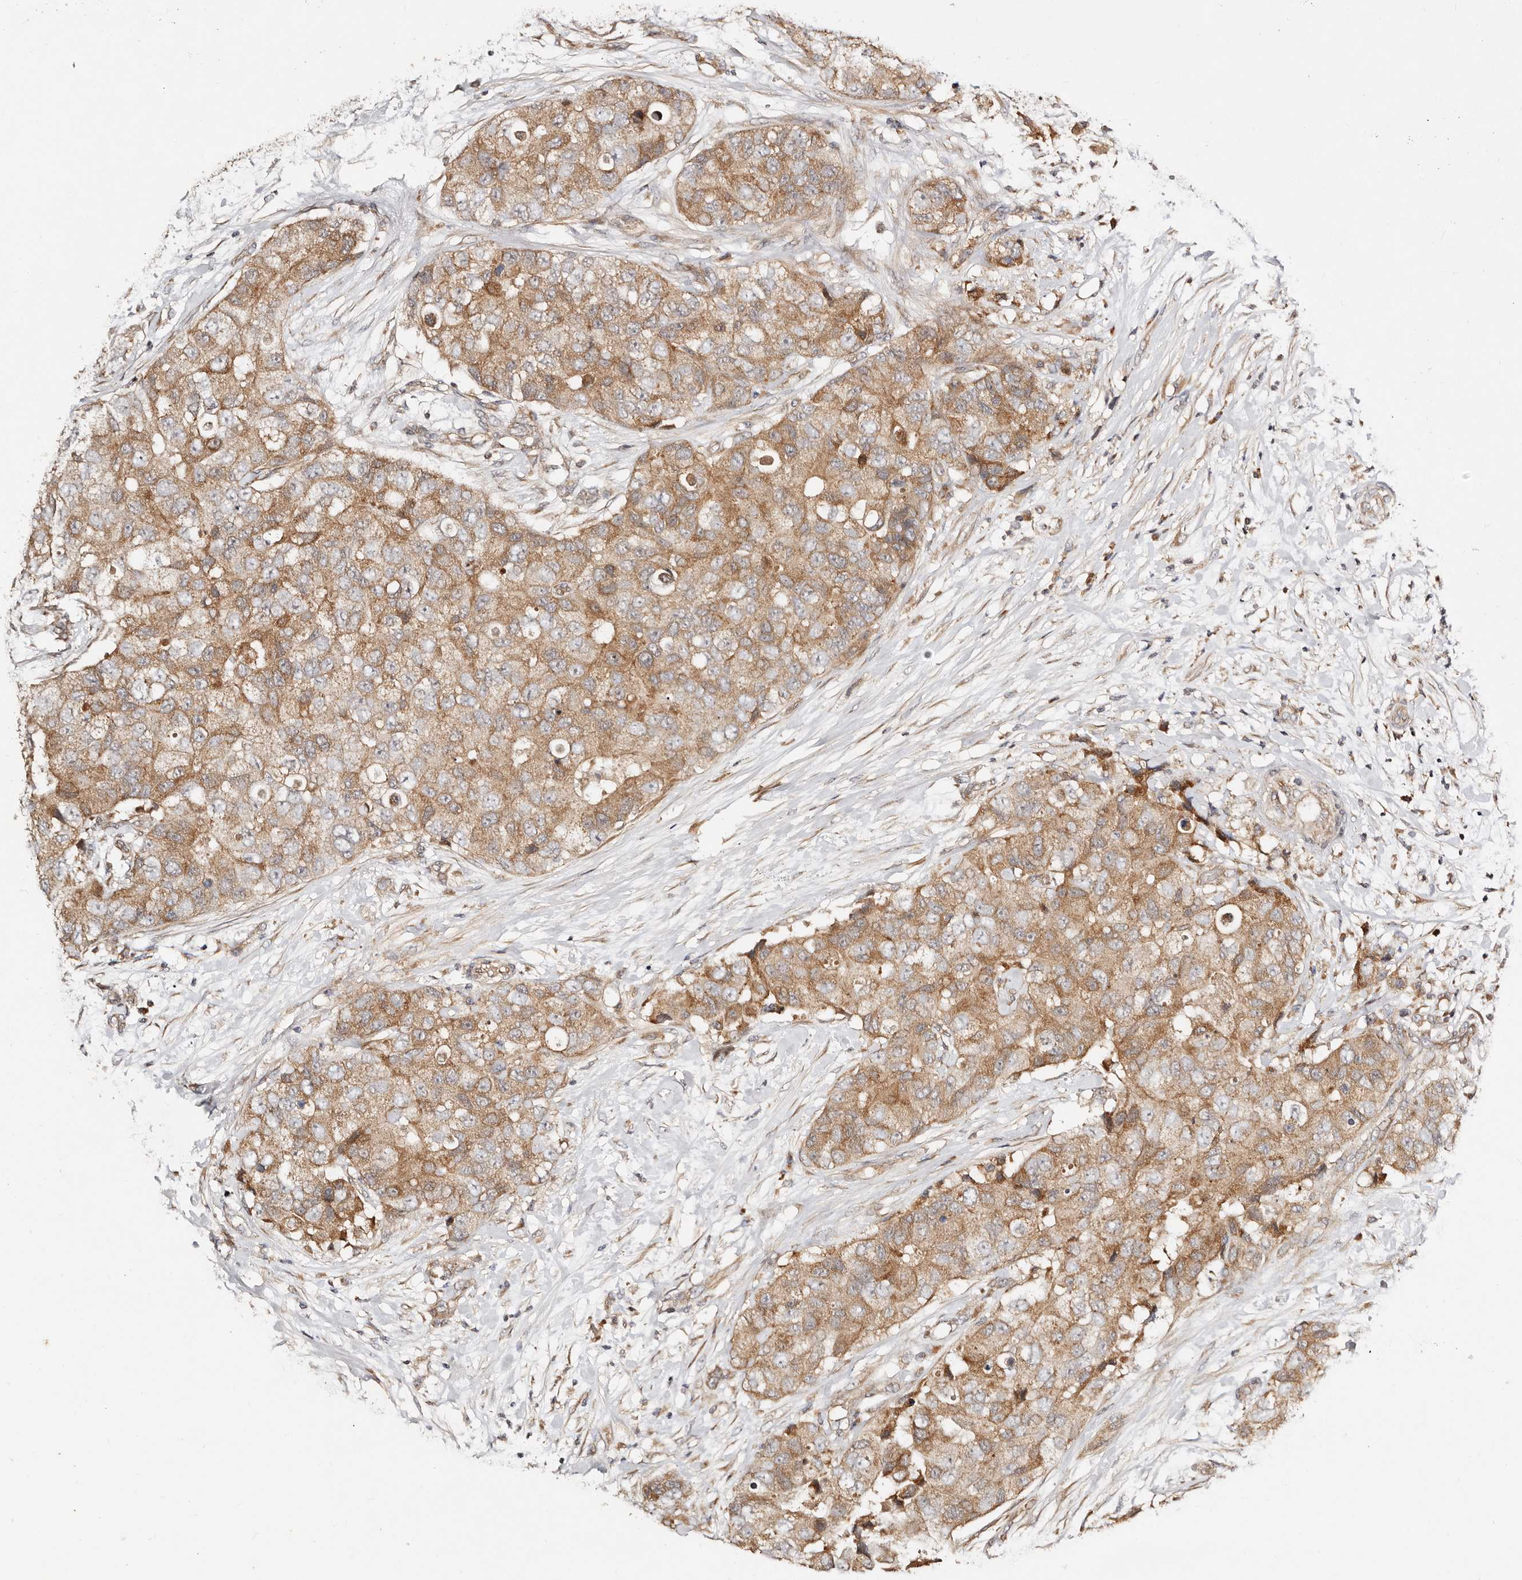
{"staining": {"intensity": "moderate", "quantity": ">75%", "location": "cytoplasmic/membranous"}, "tissue": "breast cancer", "cell_type": "Tumor cells", "image_type": "cancer", "snomed": [{"axis": "morphology", "description": "Duct carcinoma"}, {"axis": "topography", "description": "Breast"}], "caption": "Moderate cytoplasmic/membranous expression is present in approximately >75% of tumor cells in invasive ductal carcinoma (breast). (IHC, brightfield microscopy, high magnification).", "gene": "DENND11", "patient": {"sex": "female", "age": 62}}